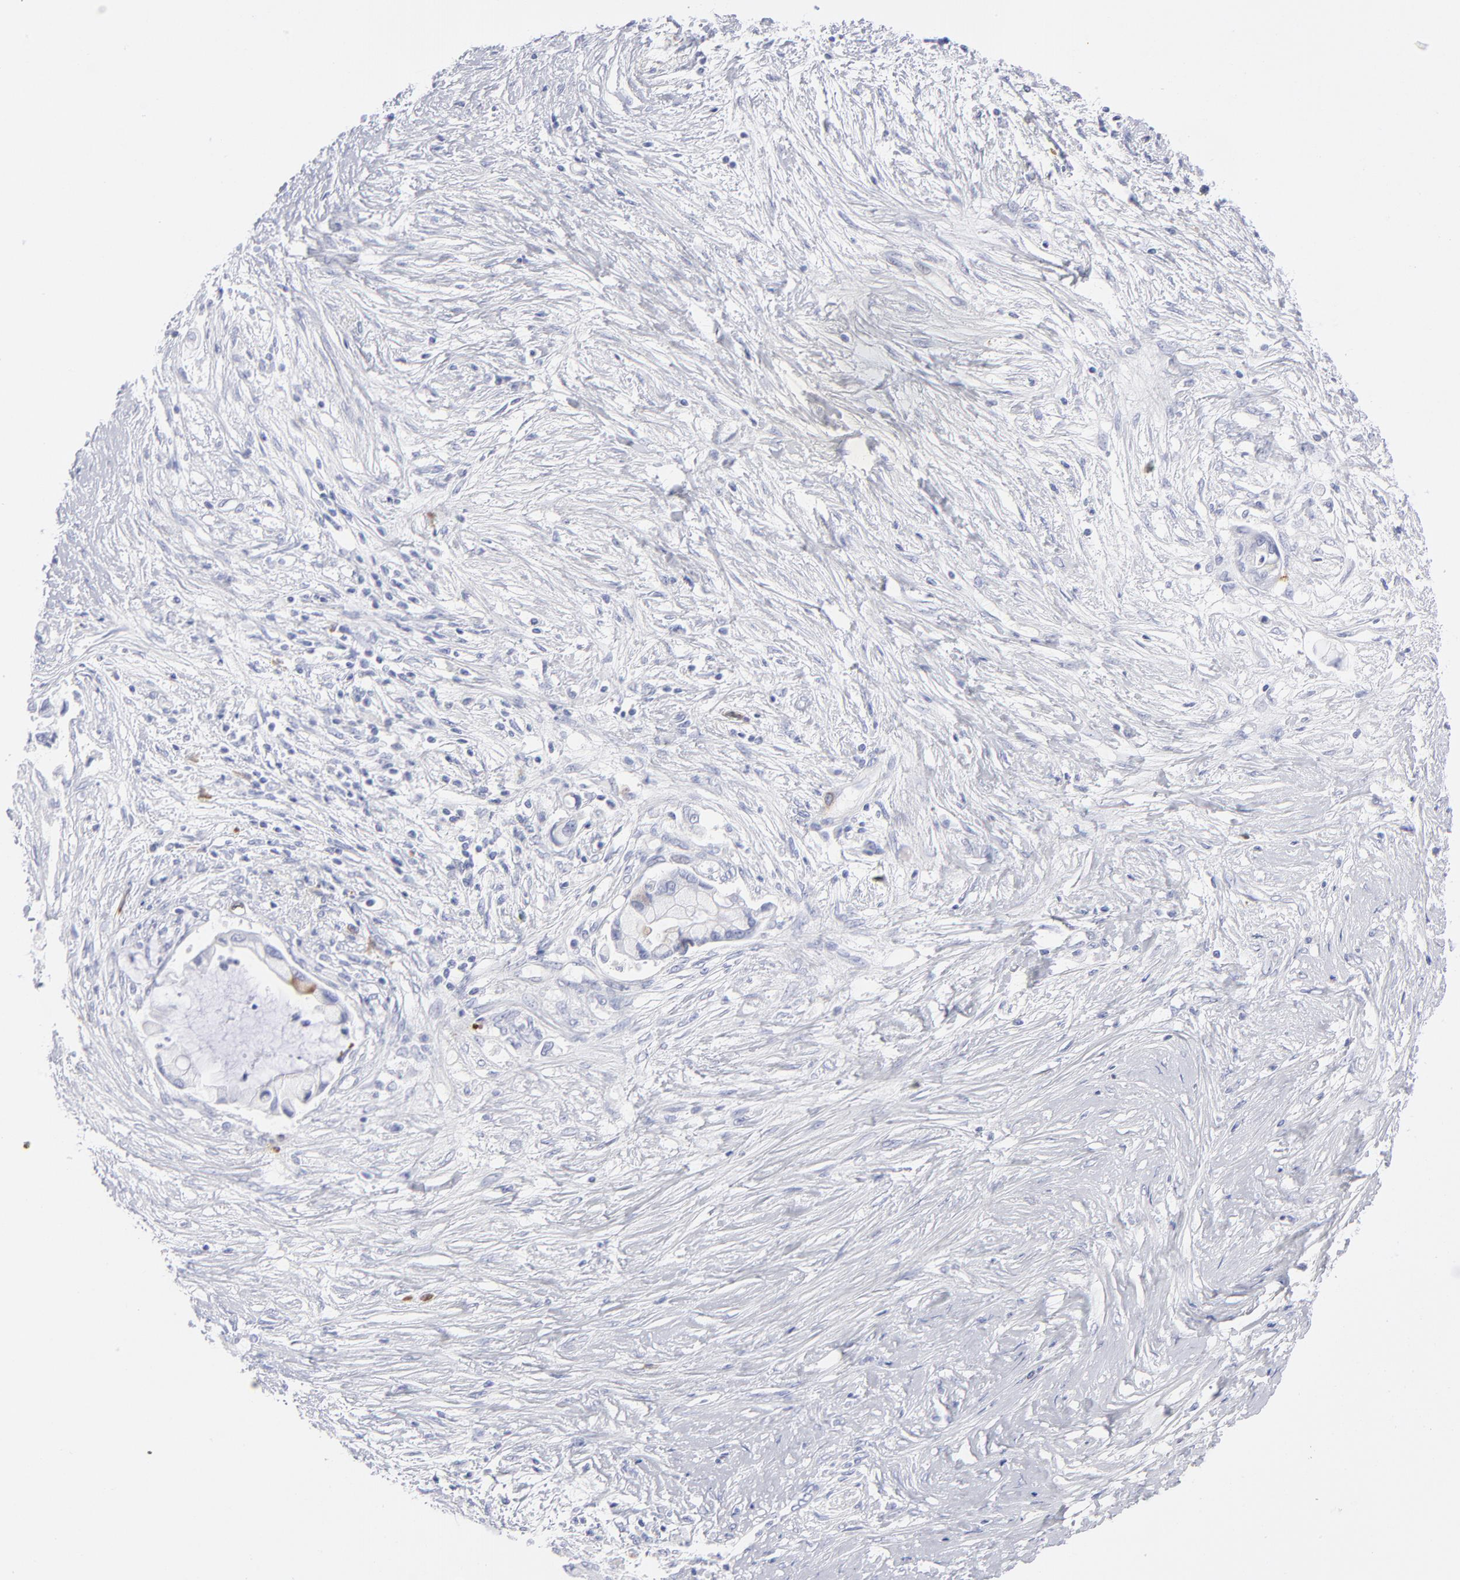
{"staining": {"intensity": "strong", "quantity": "<25%", "location": "cytoplasmic/membranous"}, "tissue": "pancreatic cancer", "cell_type": "Tumor cells", "image_type": "cancer", "snomed": [{"axis": "morphology", "description": "Adenocarcinoma, NOS"}, {"axis": "topography", "description": "Pancreas"}], "caption": "Protein expression by immunohistochemistry exhibits strong cytoplasmic/membranous positivity in about <25% of tumor cells in pancreatic cancer.", "gene": "CCNB1", "patient": {"sex": "female", "age": 59}}